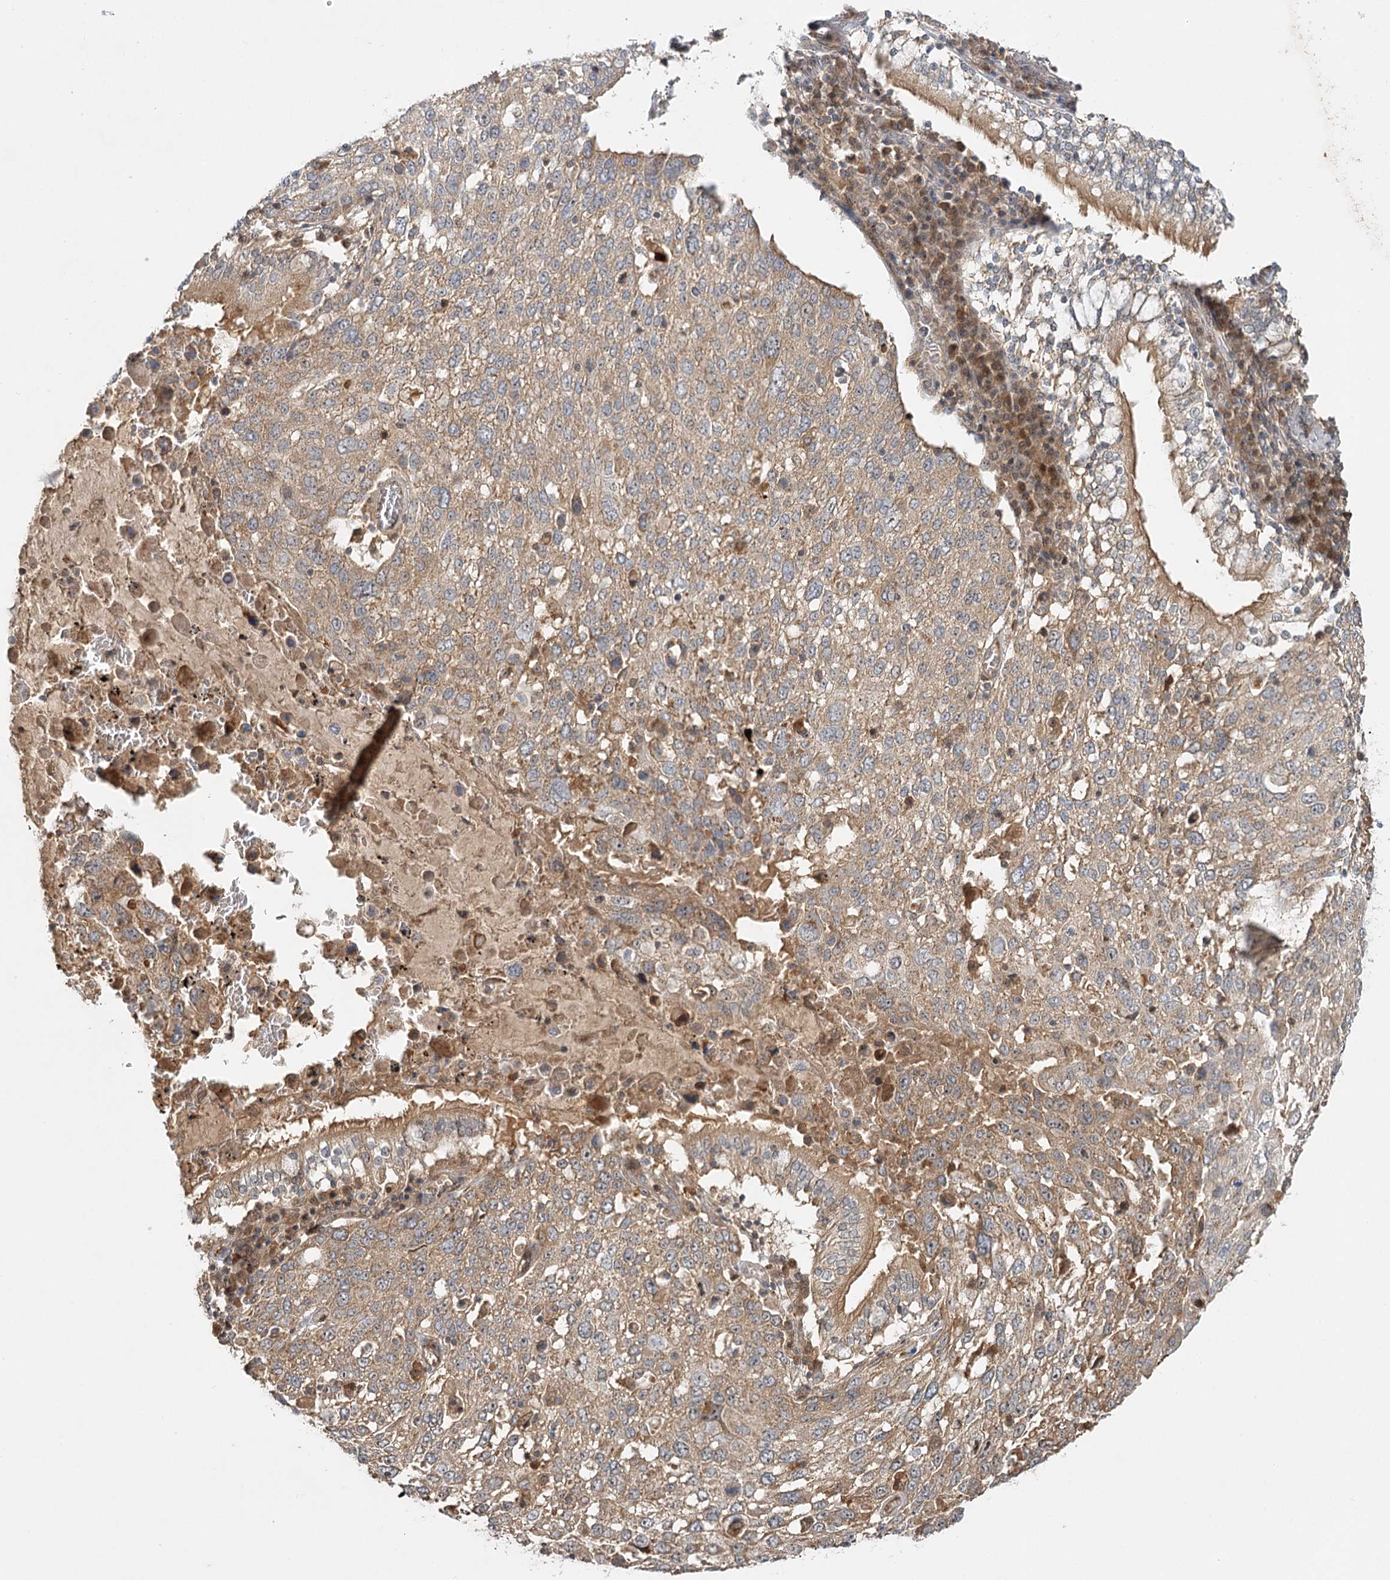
{"staining": {"intensity": "weak", "quantity": "25%-75%", "location": "cytoplasmic/membranous"}, "tissue": "lung cancer", "cell_type": "Tumor cells", "image_type": "cancer", "snomed": [{"axis": "morphology", "description": "Squamous cell carcinoma, NOS"}, {"axis": "topography", "description": "Lung"}], "caption": "Protein expression analysis of lung squamous cell carcinoma reveals weak cytoplasmic/membranous expression in about 25%-75% of tumor cells.", "gene": "RAPGEF6", "patient": {"sex": "male", "age": 65}}